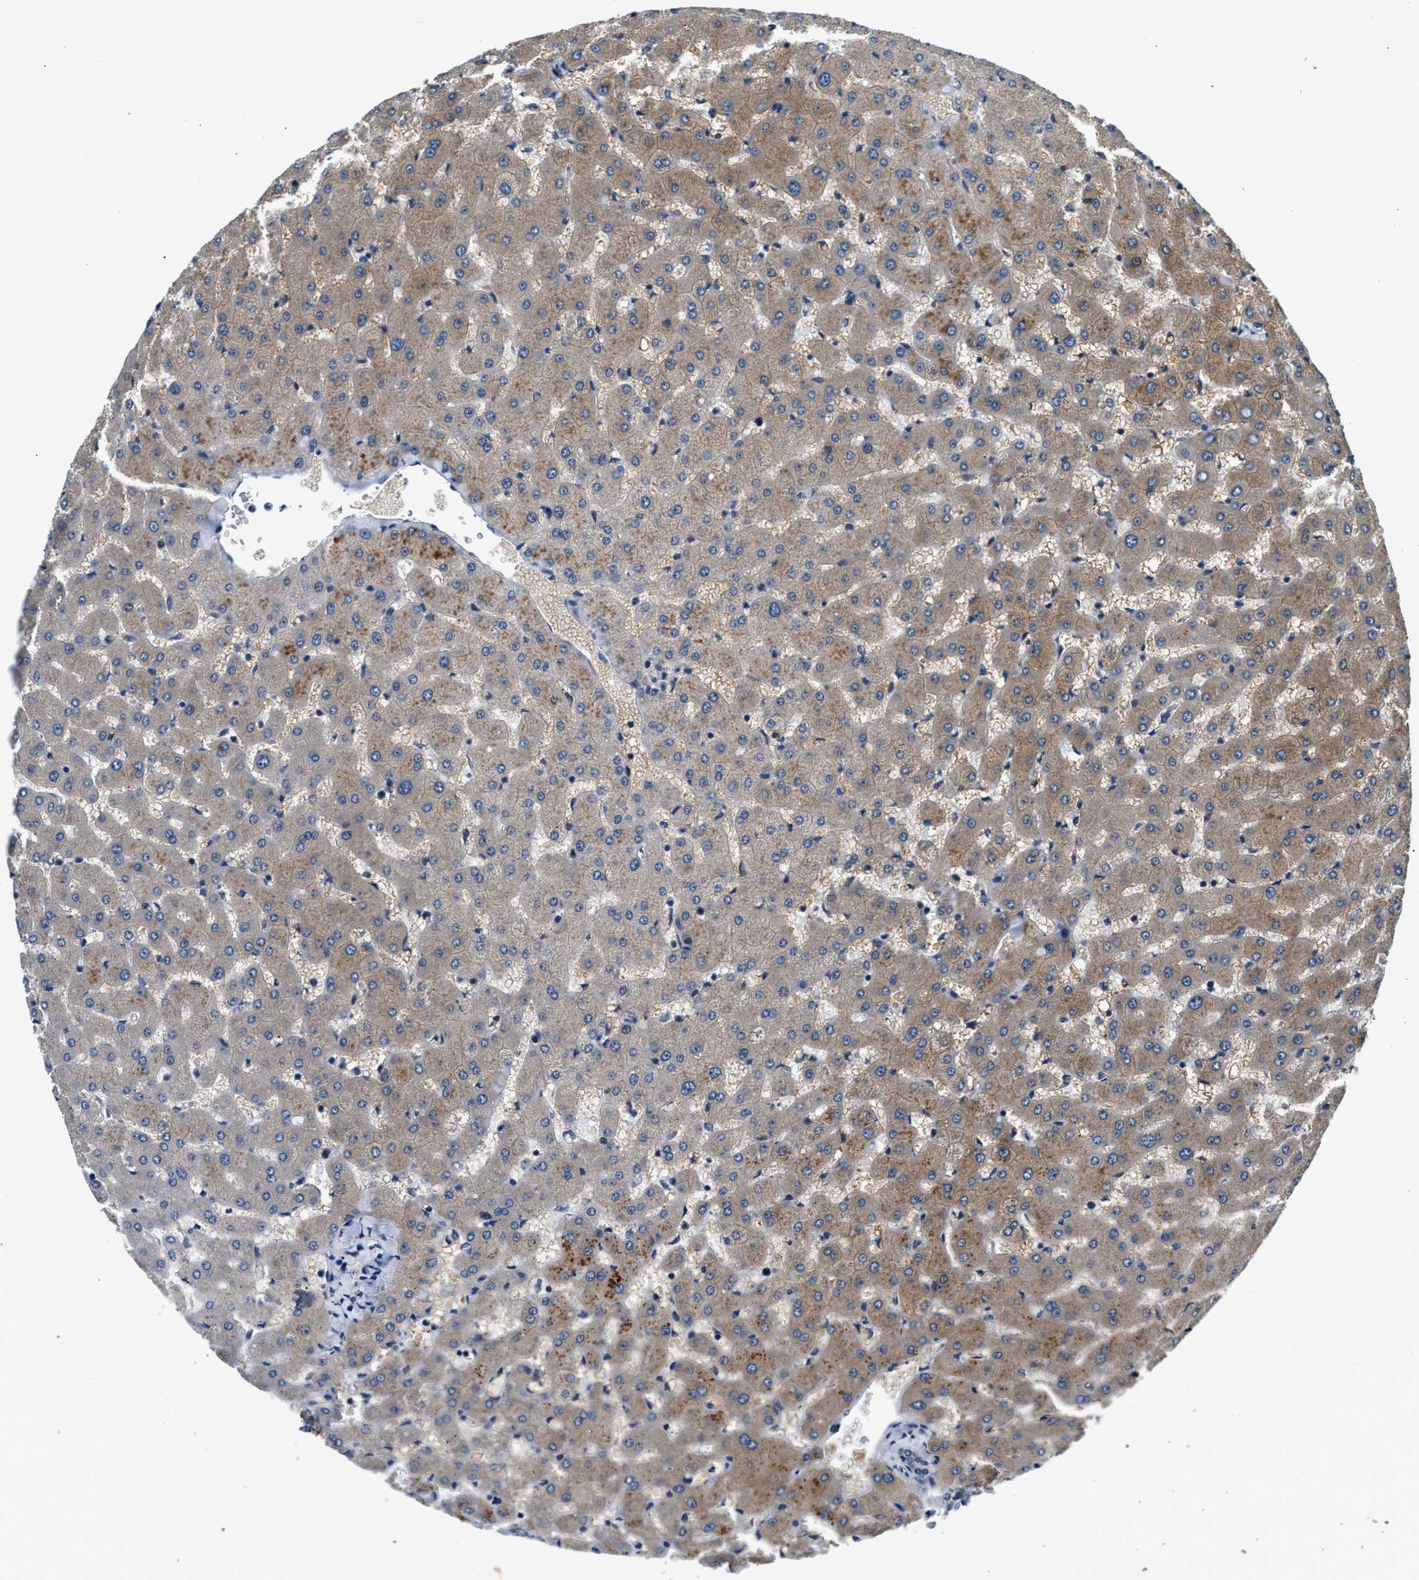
{"staining": {"intensity": "weak", "quantity": "<25%", "location": "cytoplasmic/membranous"}, "tissue": "liver", "cell_type": "Cholangiocytes", "image_type": "normal", "snomed": [{"axis": "morphology", "description": "Normal tissue, NOS"}, {"axis": "topography", "description": "Liver"}], "caption": "Immunohistochemistry histopathology image of benign liver: liver stained with DAB shows no significant protein positivity in cholangiocytes.", "gene": "RBM33", "patient": {"sex": "female", "age": 63}}